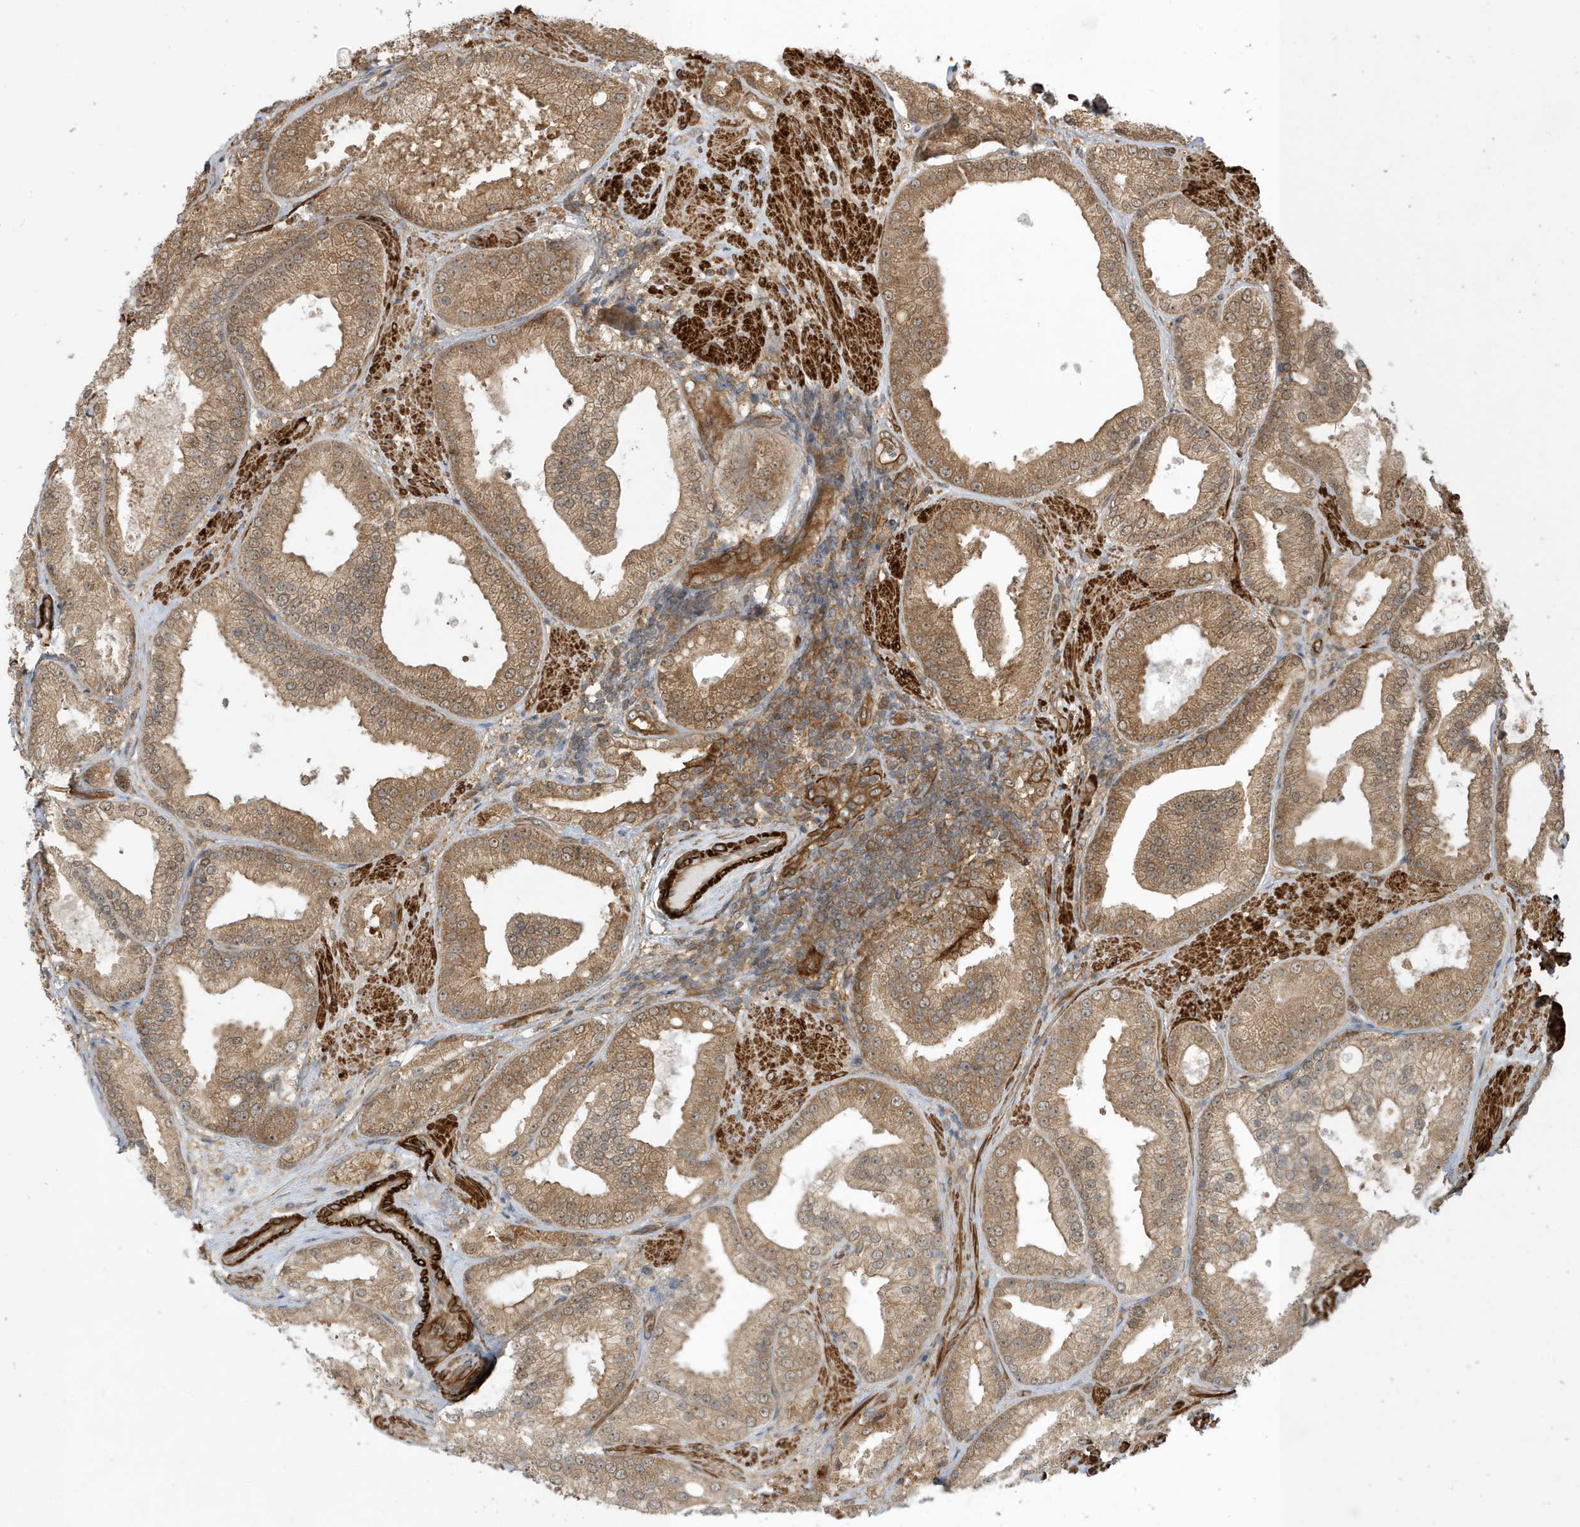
{"staining": {"intensity": "moderate", "quantity": ">75%", "location": "cytoplasmic/membranous"}, "tissue": "prostate cancer", "cell_type": "Tumor cells", "image_type": "cancer", "snomed": [{"axis": "morphology", "description": "Adenocarcinoma, Low grade"}, {"axis": "topography", "description": "Prostate"}], "caption": "A photomicrograph of low-grade adenocarcinoma (prostate) stained for a protein reveals moderate cytoplasmic/membranous brown staining in tumor cells.", "gene": "CDC42EP3", "patient": {"sex": "male", "age": 67}}